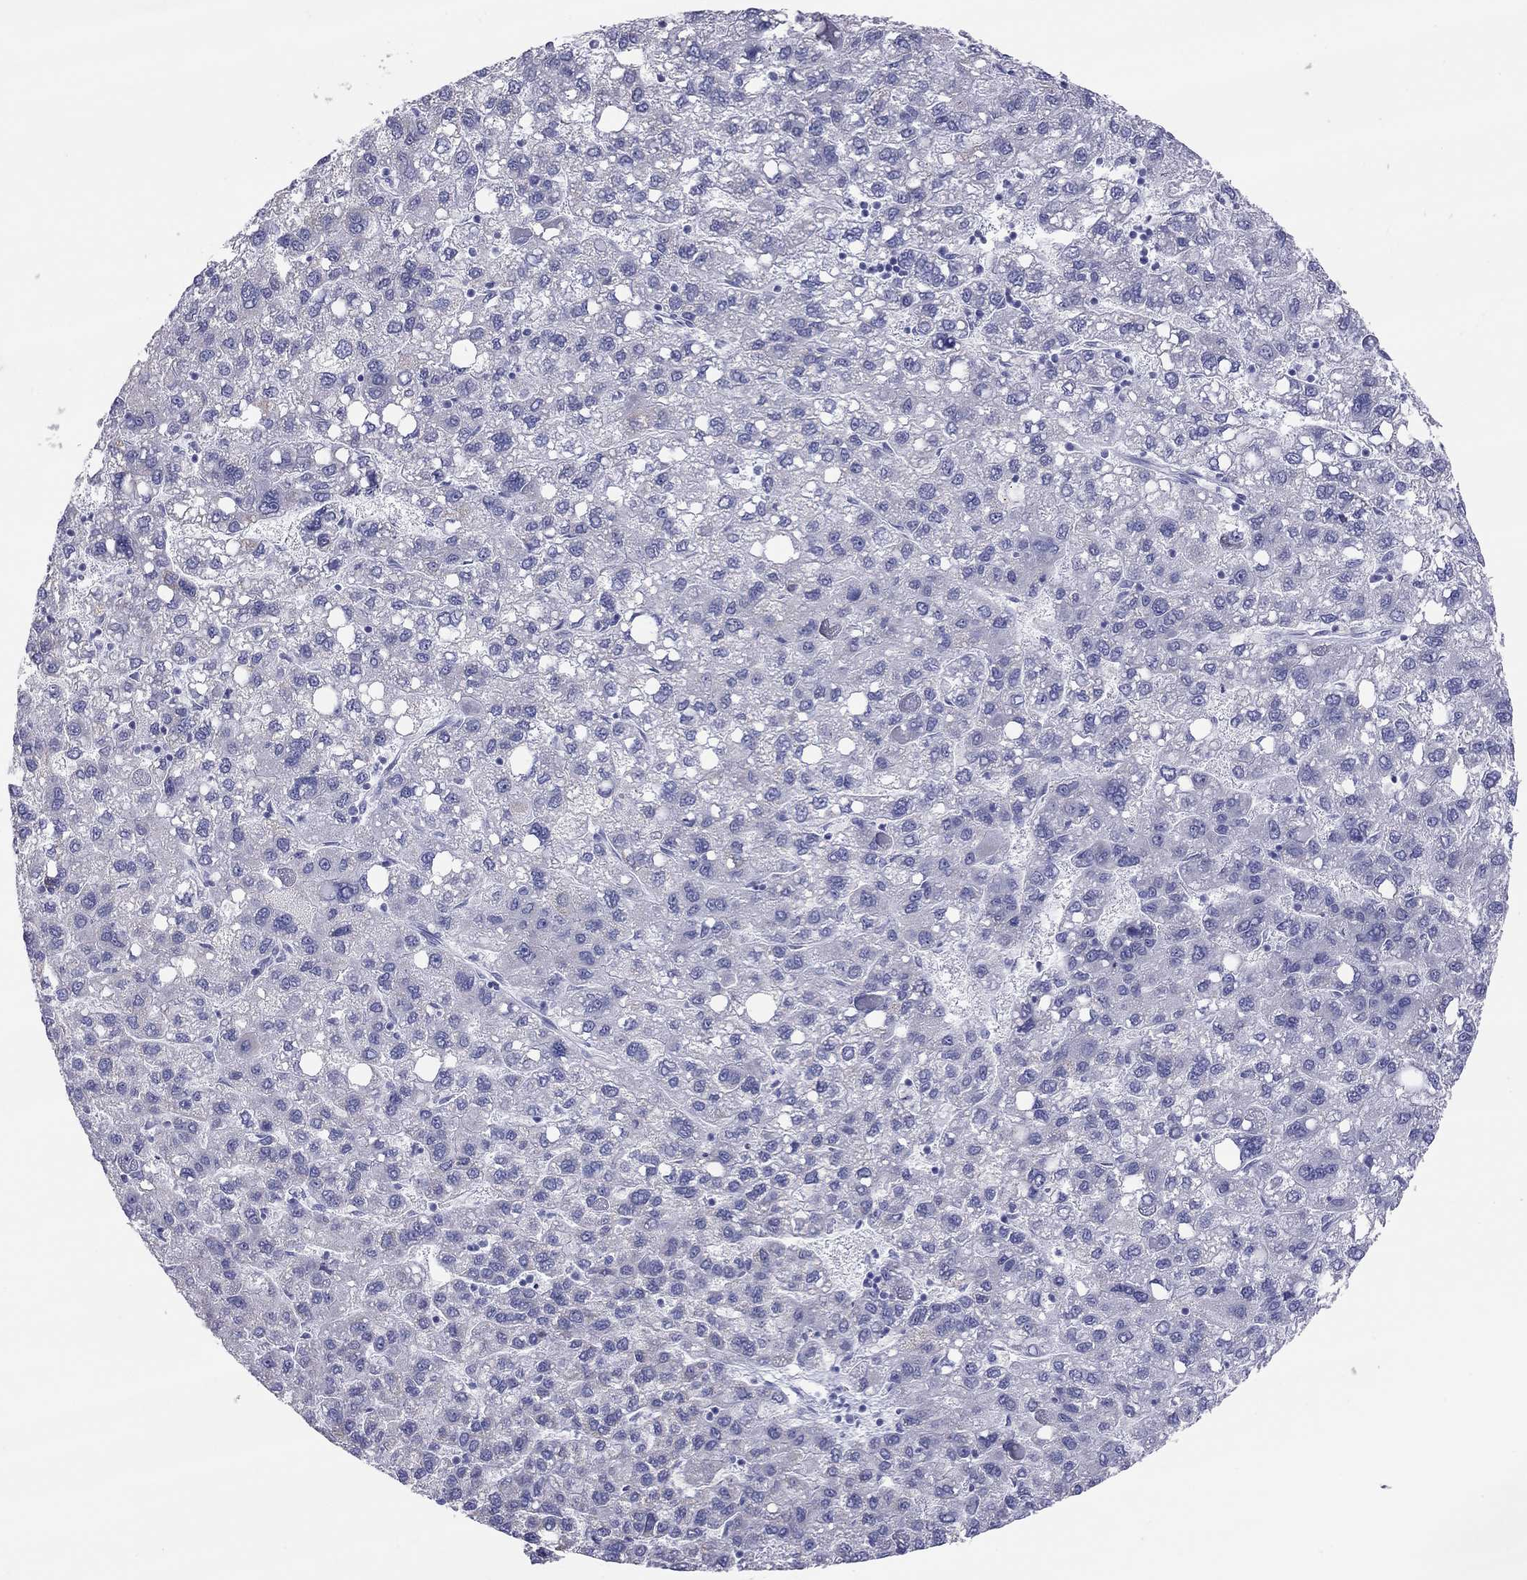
{"staining": {"intensity": "negative", "quantity": "none", "location": "none"}, "tissue": "liver cancer", "cell_type": "Tumor cells", "image_type": "cancer", "snomed": [{"axis": "morphology", "description": "Carcinoma, Hepatocellular, NOS"}, {"axis": "topography", "description": "Liver"}], "caption": "A micrograph of liver cancer stained for a protein reveals no brown staining in tumor cells.", "gene": "DPY19L2", "patient": {"sex": "female", "age": 82}}